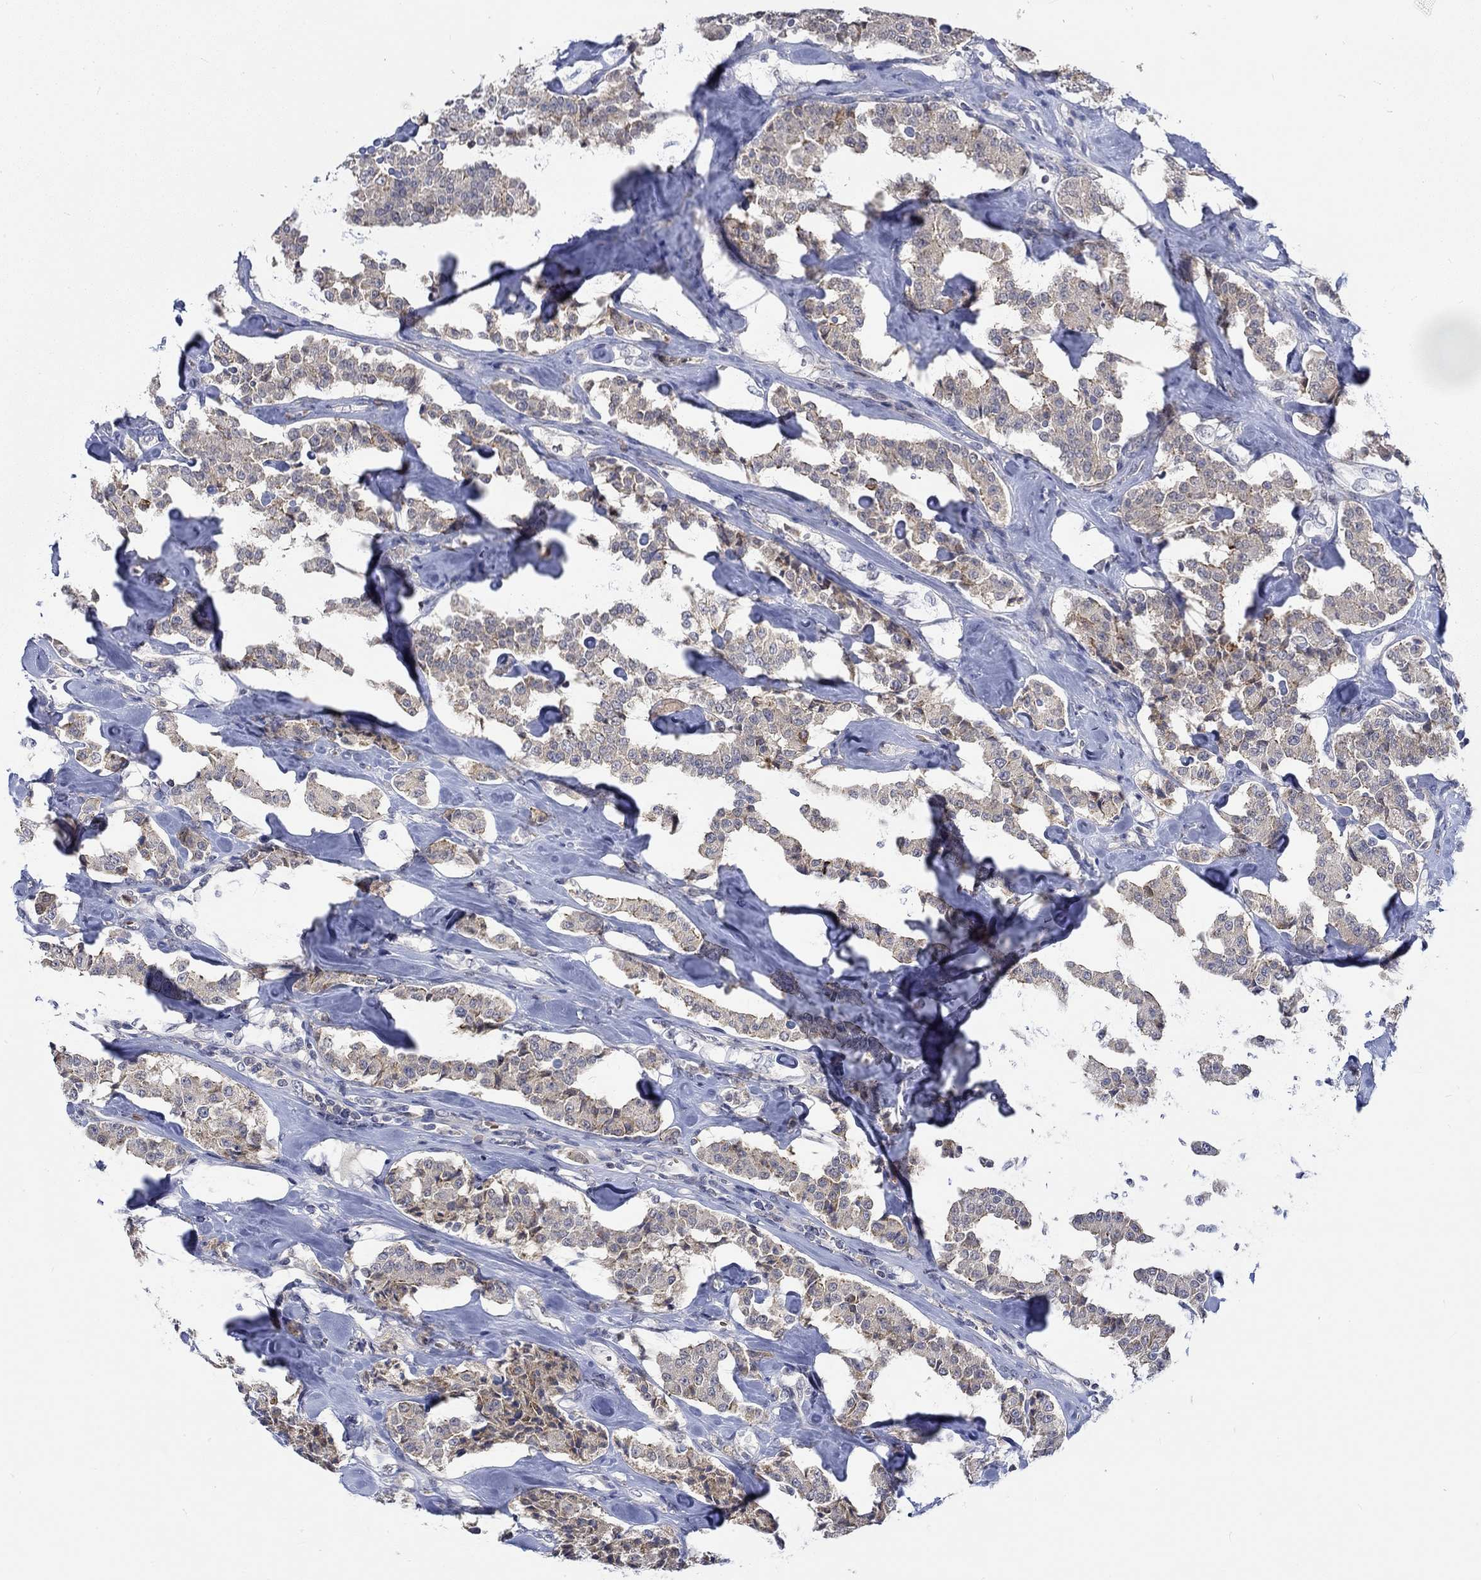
{"staining": {"intensity": "moderate", "quantity": "<25%", "location": "cytoplasmic/membranous"}, "tissue": "carcinoid", "cell_type": "Tumor cells", "image_type": "cancer", "snomed": [{"axis": "morphology", "description": "Carcinoid, malignant, NOS"}, {"axis": "topography", "description": "Pancreas"}], "caption": "The photomicrograph demonstrates a brown stain indicating the presence of a protein in the cytoplasmic/membranous of tumor cells in carcinoid.", "gene": "WASF1", "patient": {"sex": "male", "age": 41}}